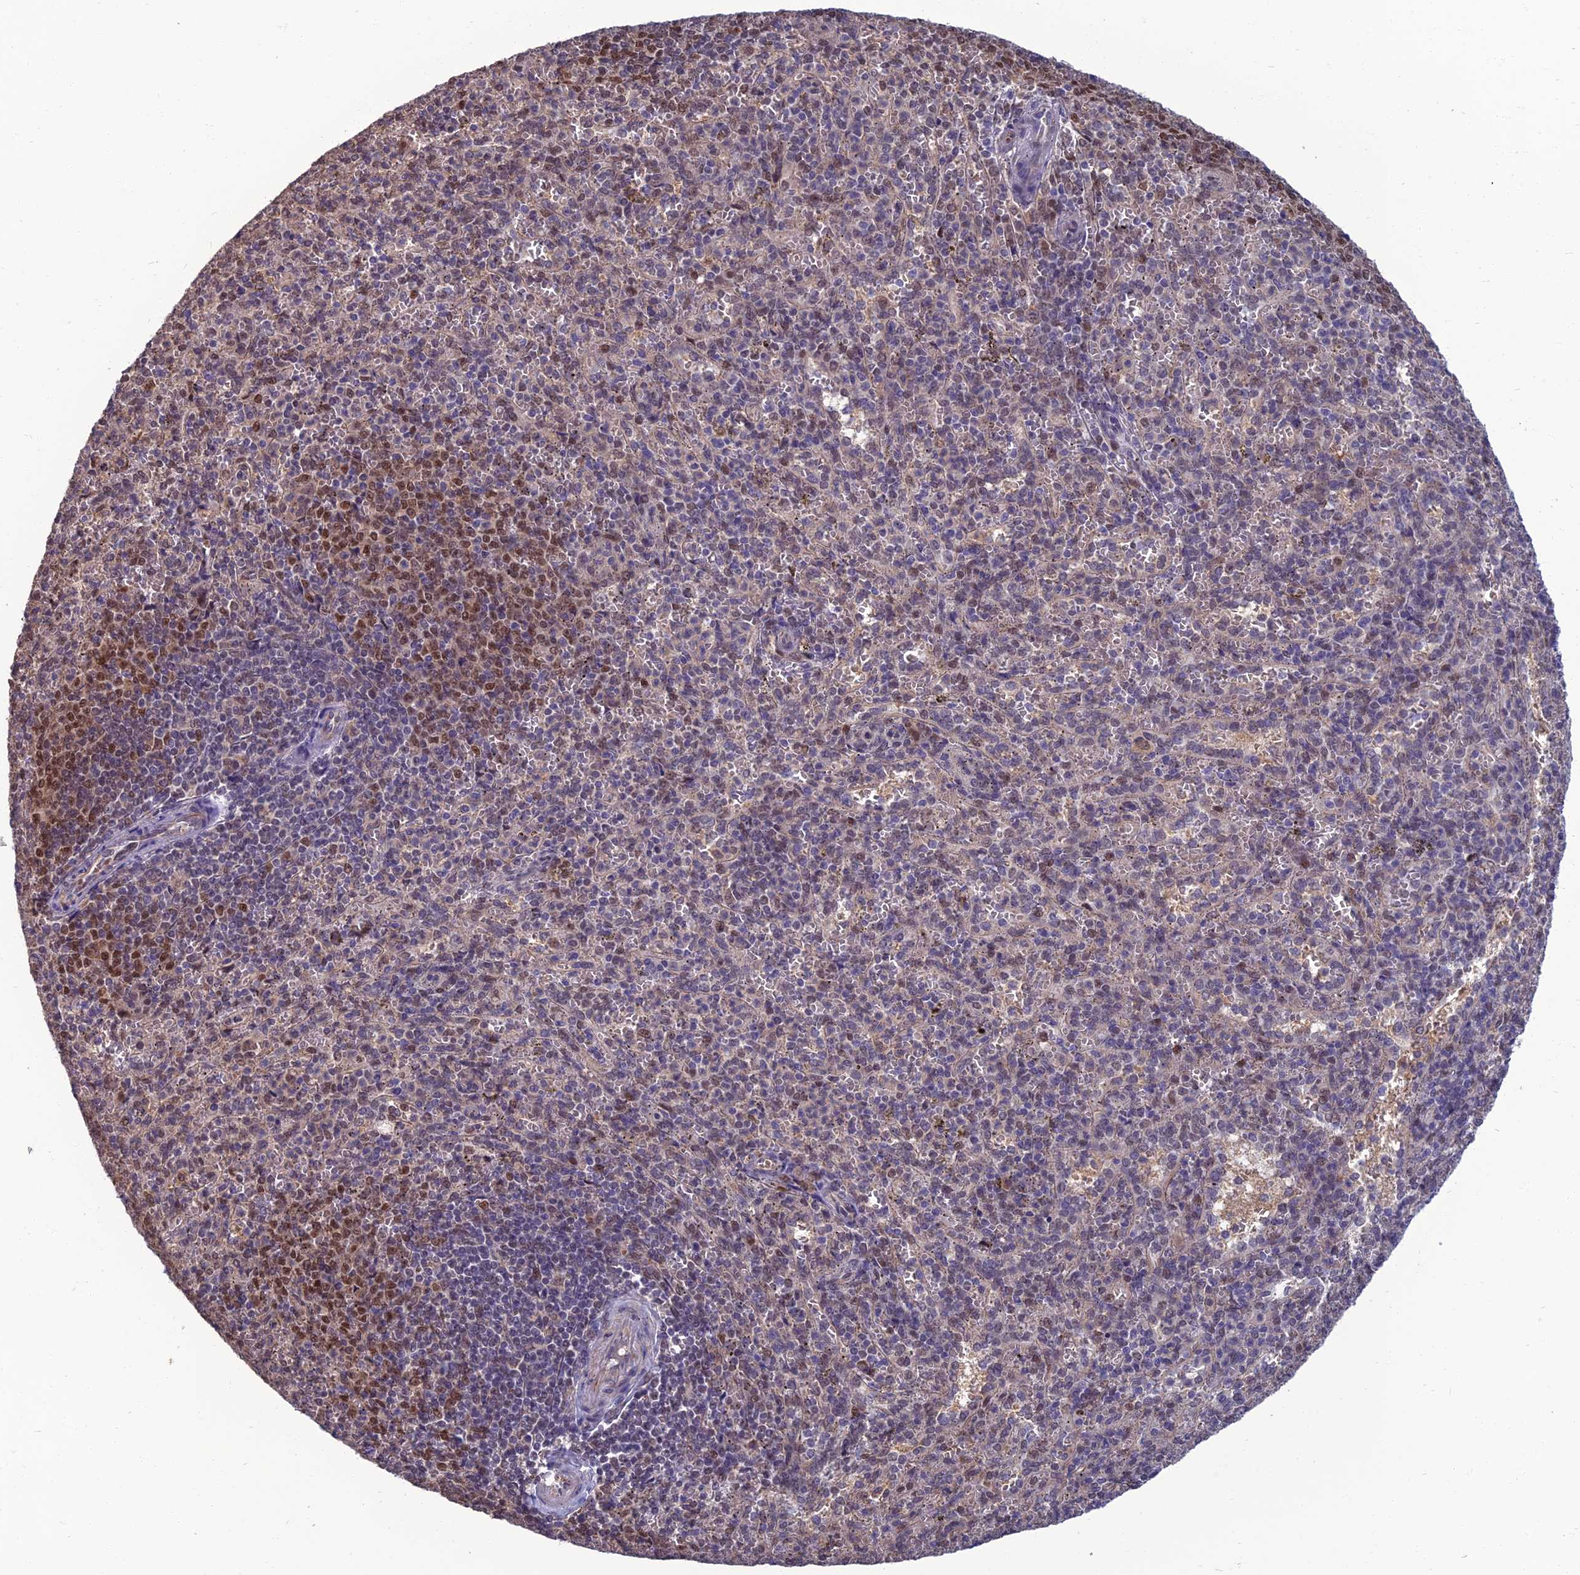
{"staining": {"intensity": "moderate", "quantity": "<25%", "location": "nuclear"}, "tissue": "spleen", "cell_type": "Cells in red pulp", "image_type": "normal", "snomed": [{"axis": "morphology", "description": "Normal tissue, NOS"}, {"axis": "topography", "description": "Spleen"}], "caption": "Spleen stained with IHC displays moderate nuclear staining in about <25% of cells in red pulp.", "gene": "NR4A3", "patient": {"sex": "female", "age": 21}}